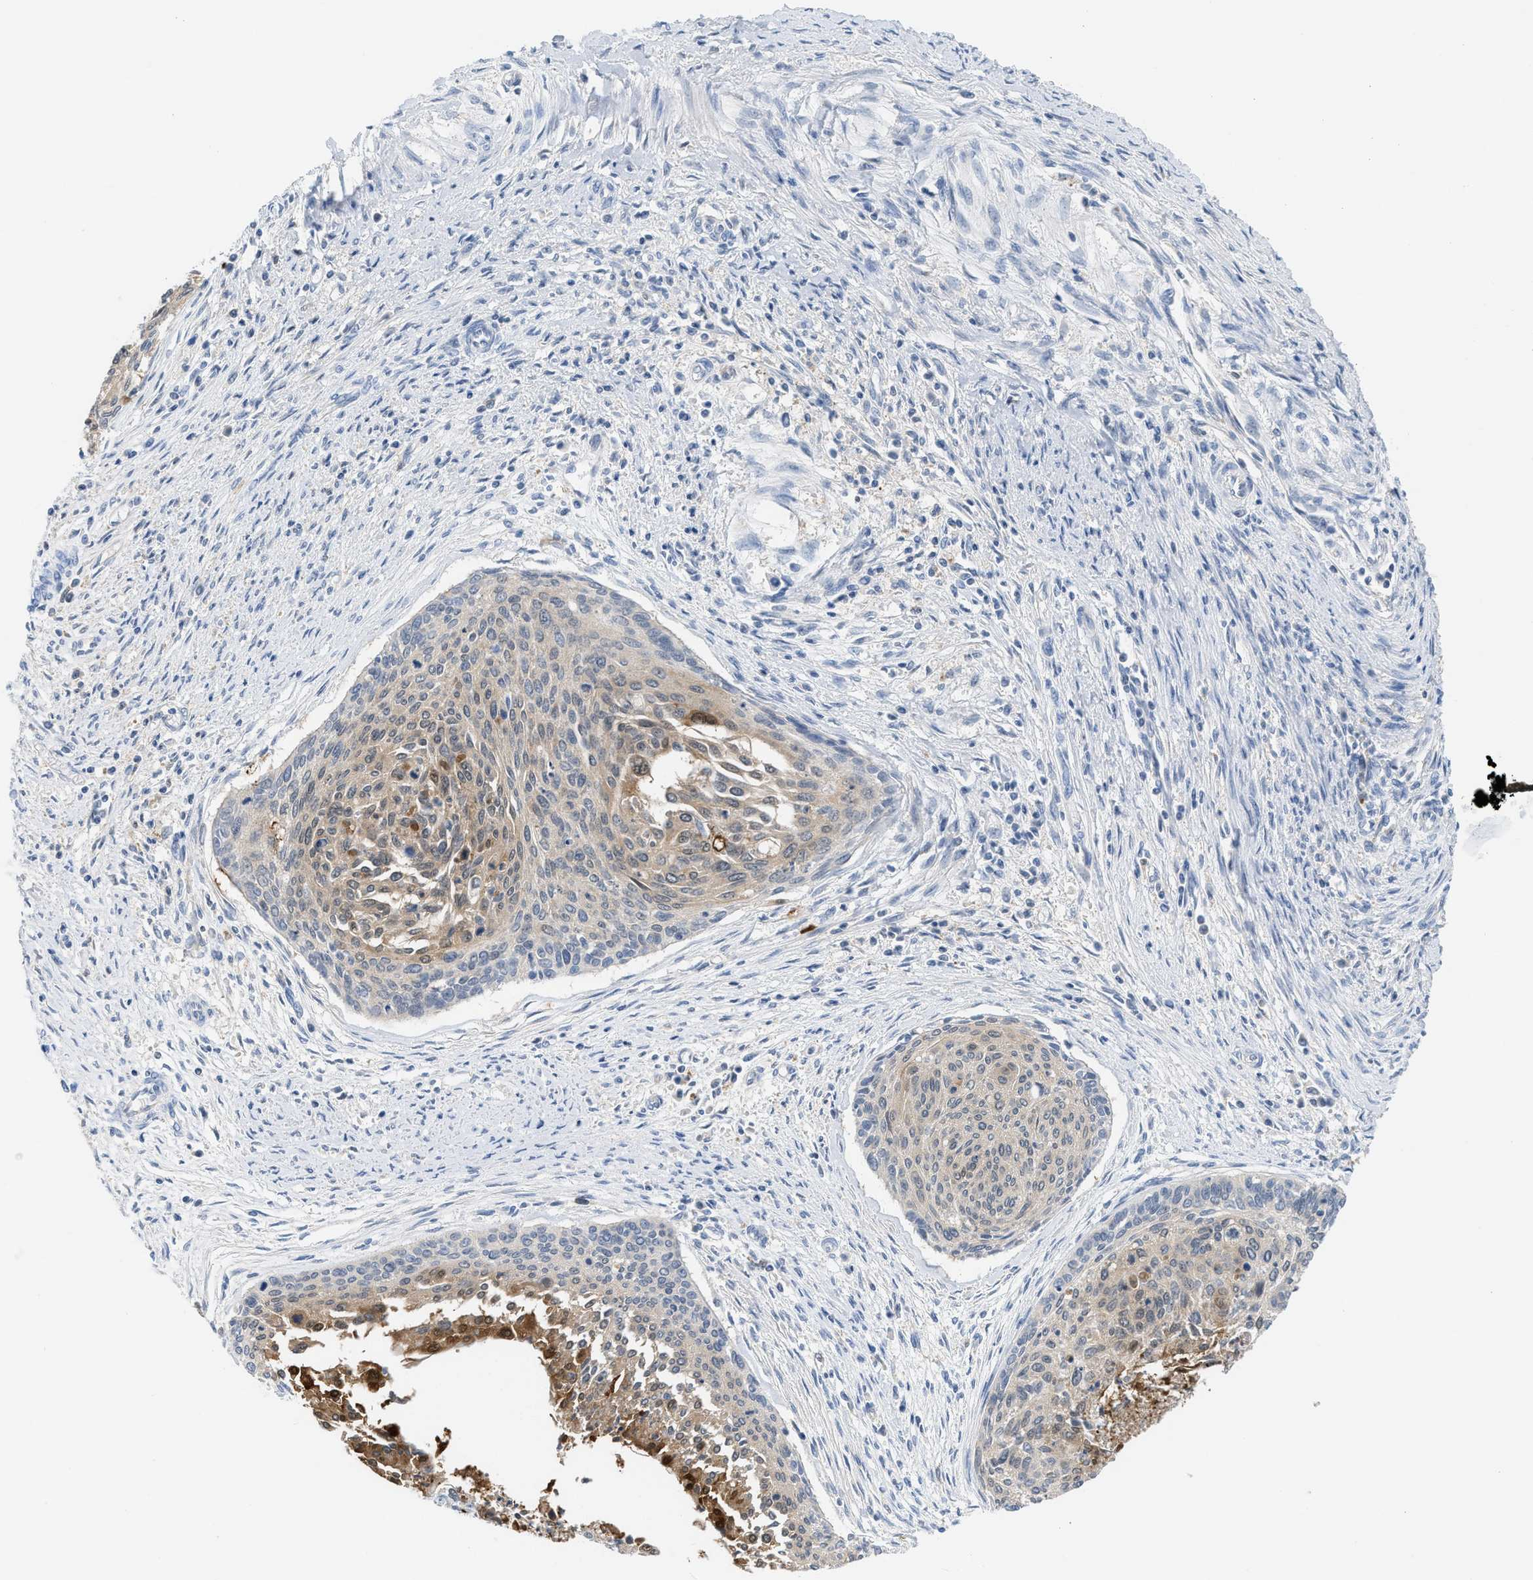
{"staining": {"intensity": "weak", "quantity": "25%-75%", "location": "cytoplasmic/membranous"}, "tissue": "cervical cancer", "cell_type": "Tumor cells", "image_type": "cancer", "snomed": [{"axis": "morphology", "description": "Squamous cell carcinoma, NOS"}, {"axis": "topography", "description": "Cervix"}], "caption": "A low amount of weak cytoplasmic/membranous expression is seen in about 25%-75% of tumor cells in cervical squamous cell carcinoma tissue.", "gene": "CSTB", "patient": {"sex": "female", "age": 55}}